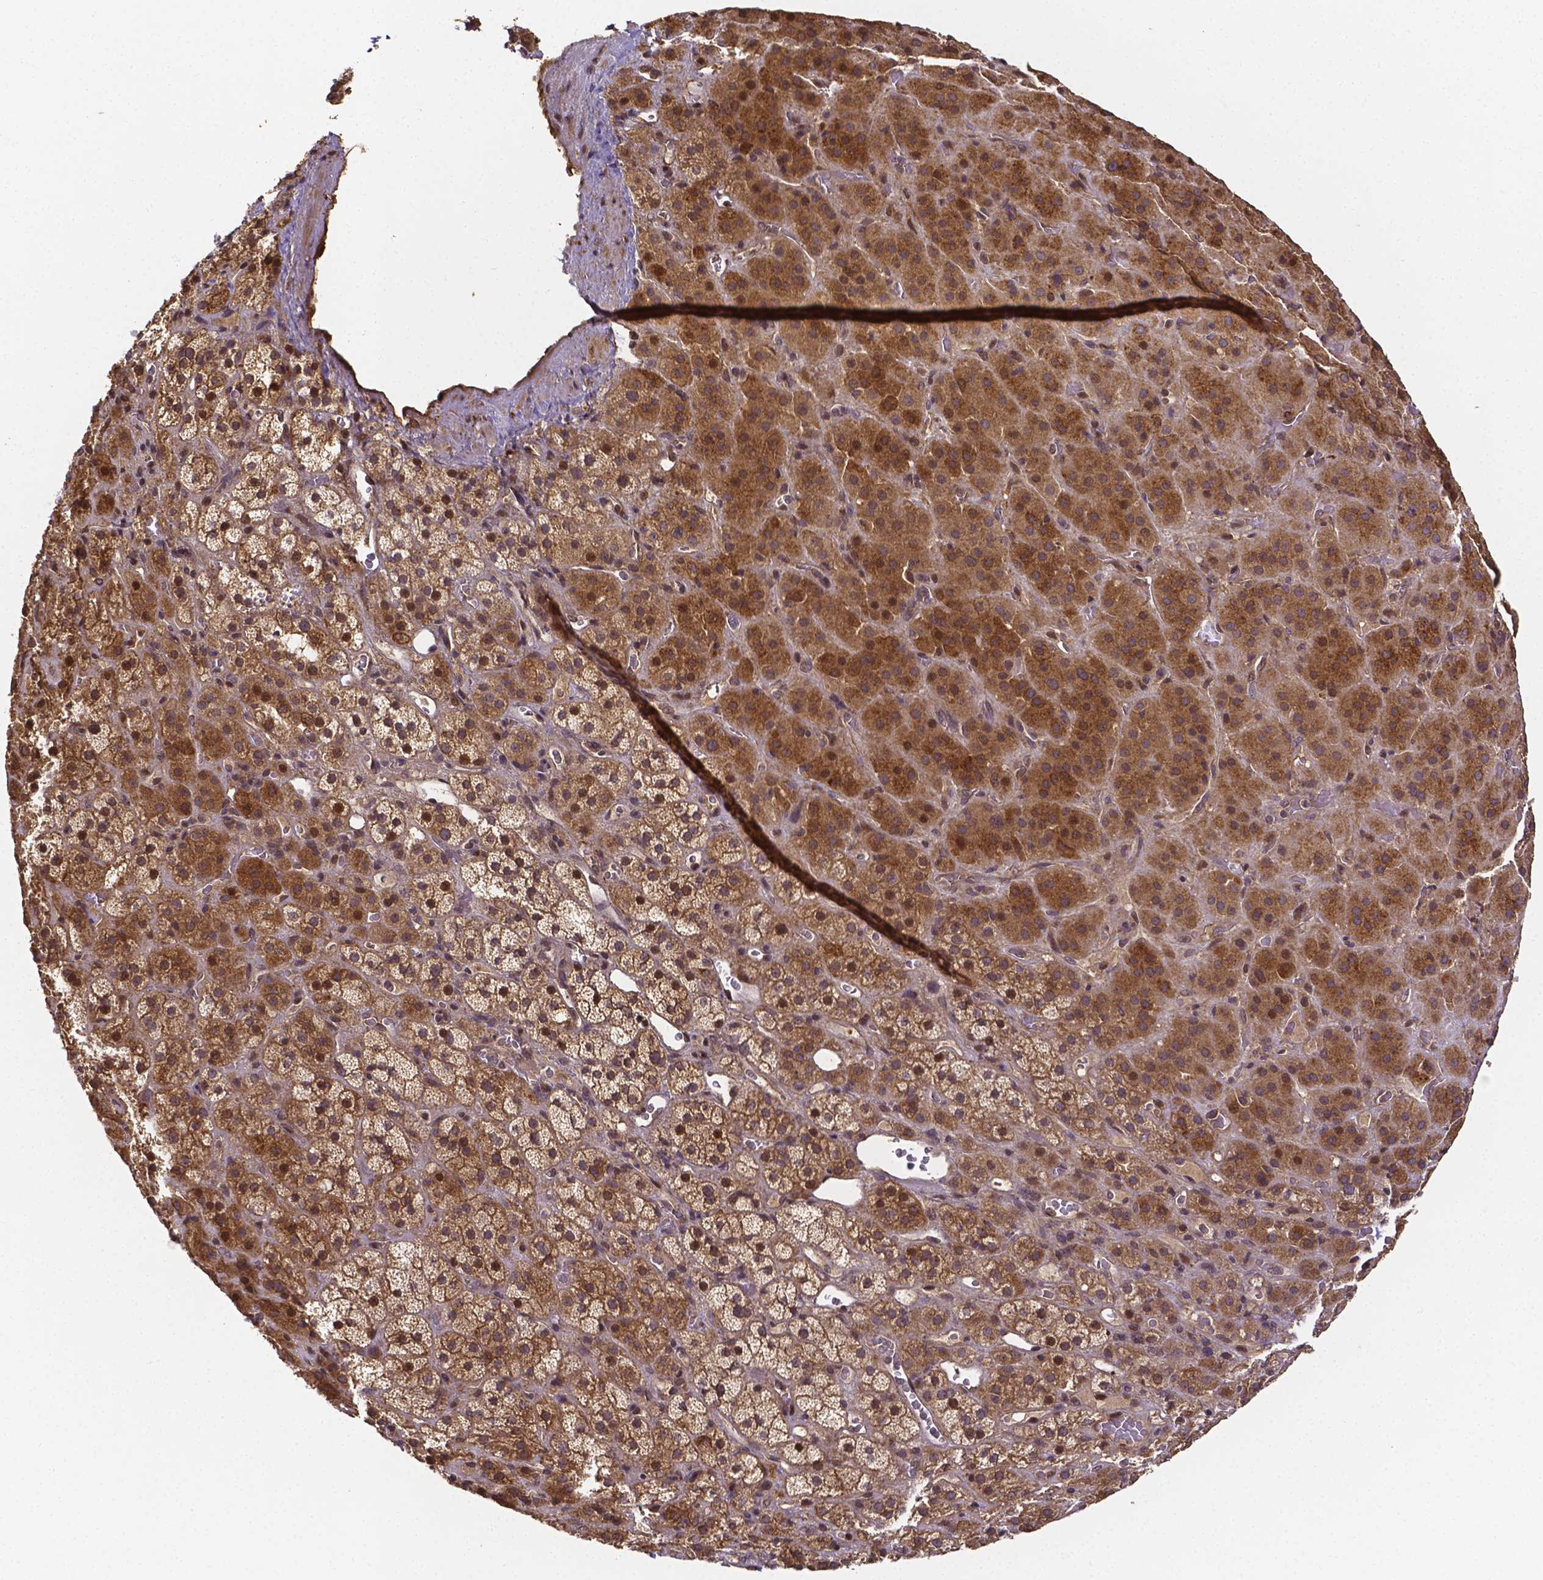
{"staining": {"intensity": "moderate", "quantity": ">75%", "location": "cytoplasmic/membranous,nuclear"}, "tissue": "adrenal gland", "cell_type": "Glandular cells", "image_type": "normal", "snomed": [{"axis": "morphology", "description": "Normal tissue, NOS"}, {"axis": "topography", "description": "Adrenal gland"}], "caption": "This photomicrograph displays normal adrenal gland stained with IHC to label a protein in brown. The cytoplasmic/membranous,nuclear of glandular cells show moderate positivity for the protein. Nuclei are counter-stained blue.", "gene": "RNF123", "patient": {"sex": "male", "age": 57}}